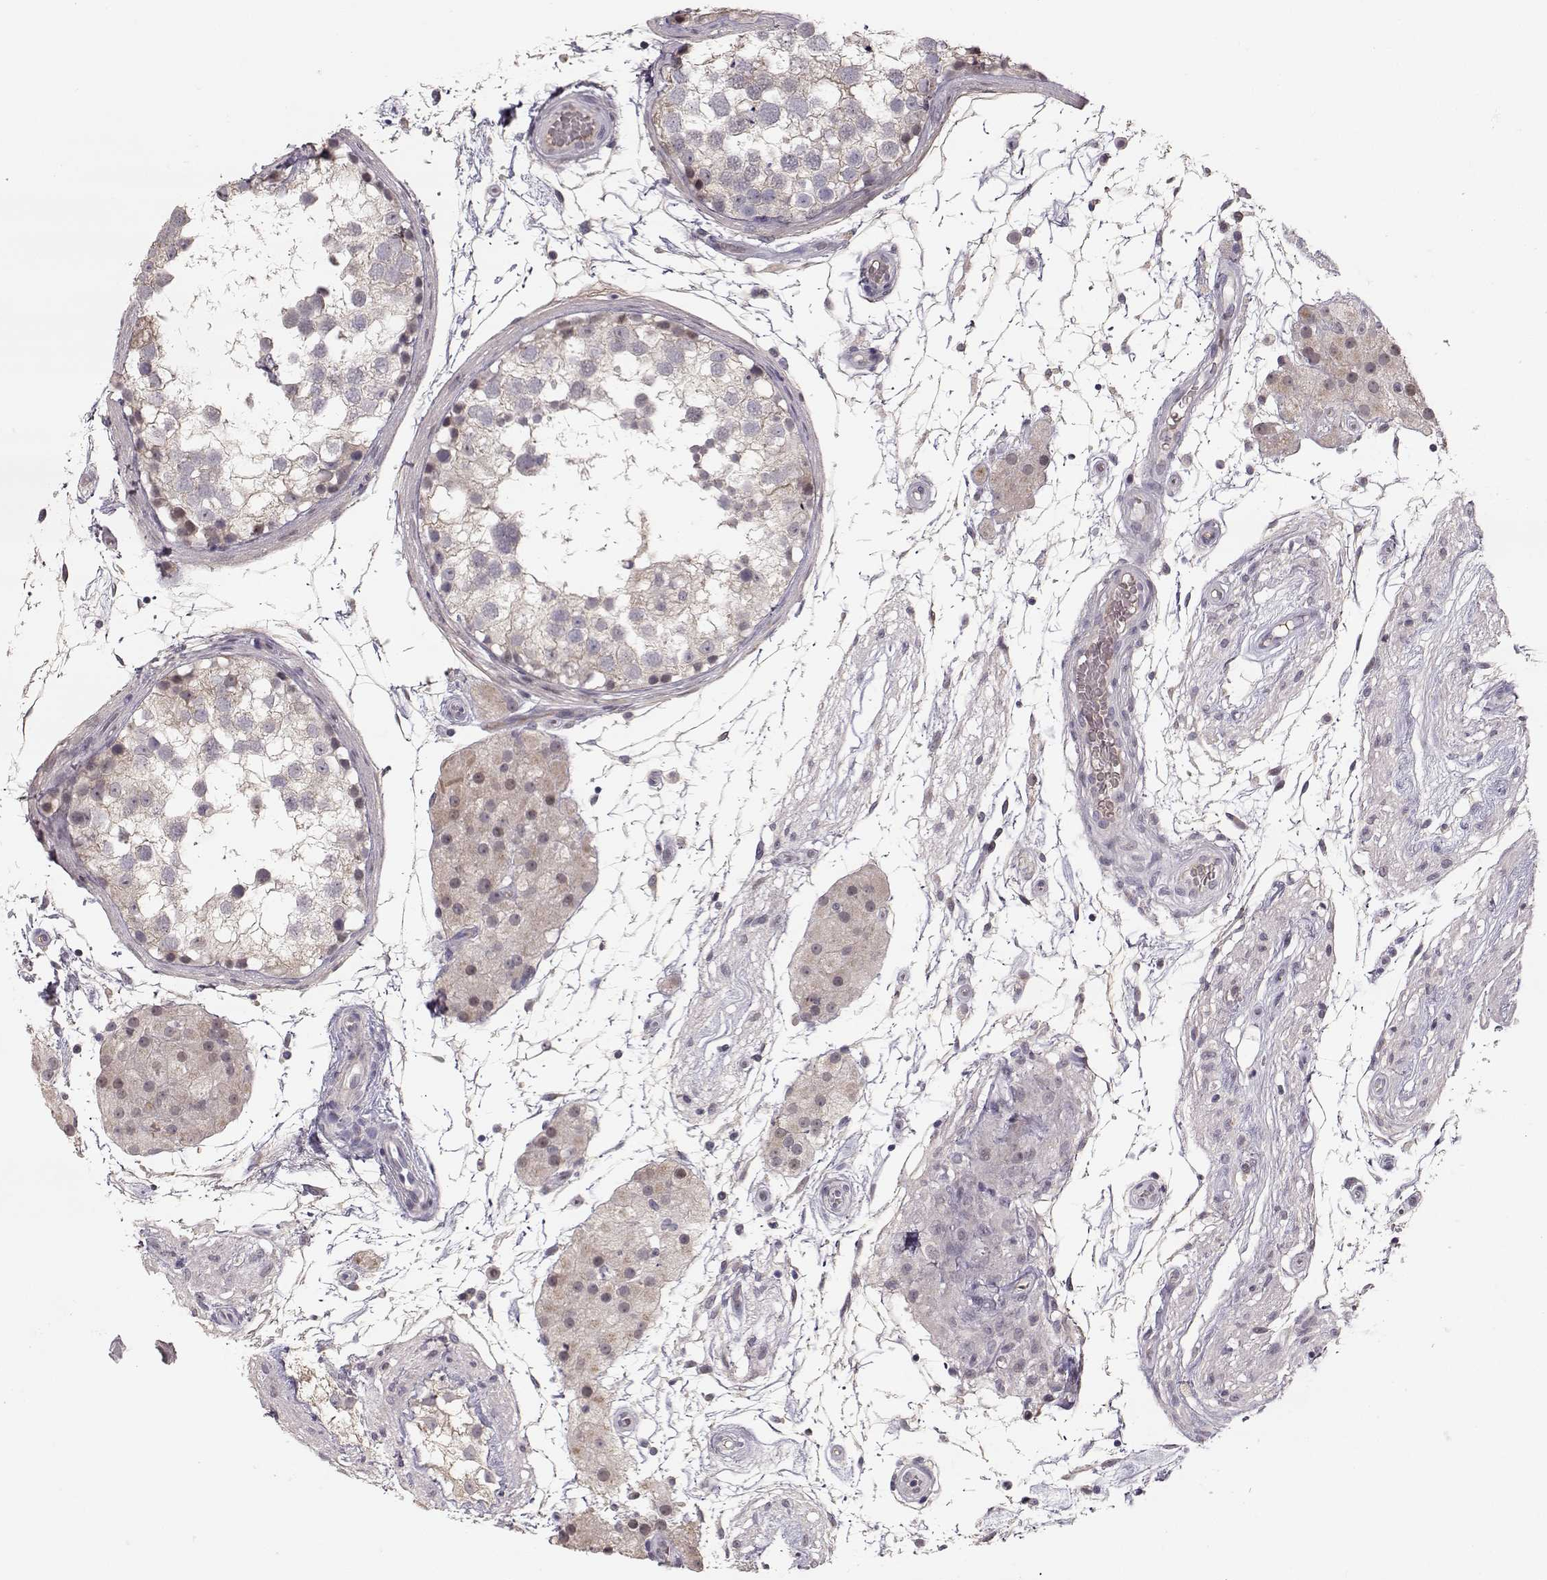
{"staining": {"intensity": "negative", "quantity": "none", "location": "none"}, "tissue": "testis", "cell_type": "Cells in seminiferous ducts", "image_type": "normal", "snomed": [{"axis": "morphology", "description": "Normal tissue, NOS"}, {"axis": "morphology", "description": "Seminoma, NOS"}, {"axis": "topography", "description": "Testis"}], "caption": "Immunohistochemistry (IHC) of normal testis displays no expression in cells in seminiferous ducts. The staining is performed using DAB brown chromogen with nuclei counter-stained in using hematoxylin.", "gene": "PNMT", "patient": {"sex": "male", "age": 65}}